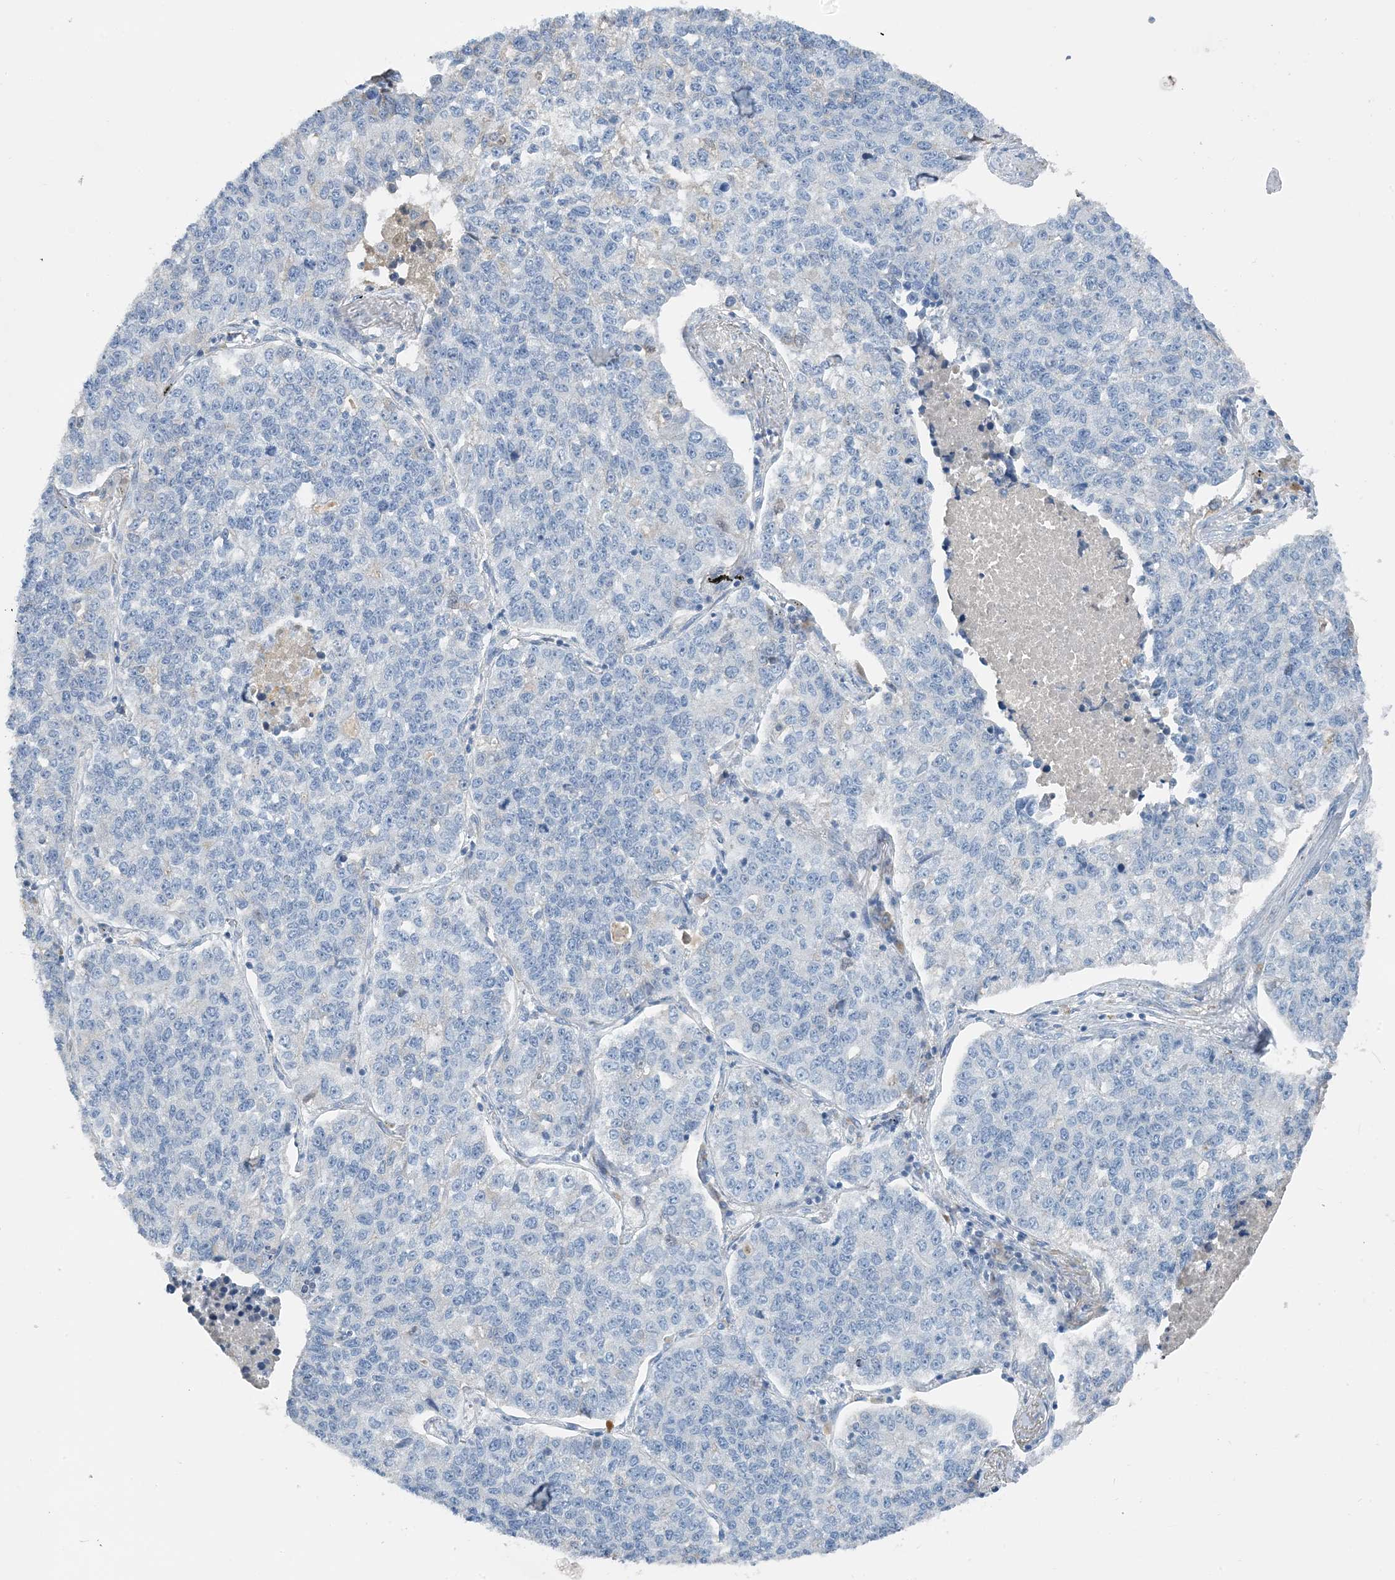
{"staining": {"intensity": "negative", "quantity": "none", "location": "none"}, "tissue": "lung cancer", "cell_type": "Tumor cells", "image_type": "cancer", "snomed": [{"axis": "morphology", "description": "Adenocarcinoma, NOS"}, {"axis": "topography", "description": "Lung"}], "caption": "The image reveals no staining of tumor cells in lung cancer (adenocarcinoma).", "gene": "CTRL", "patient": {"sex": "male", "age": 49}}